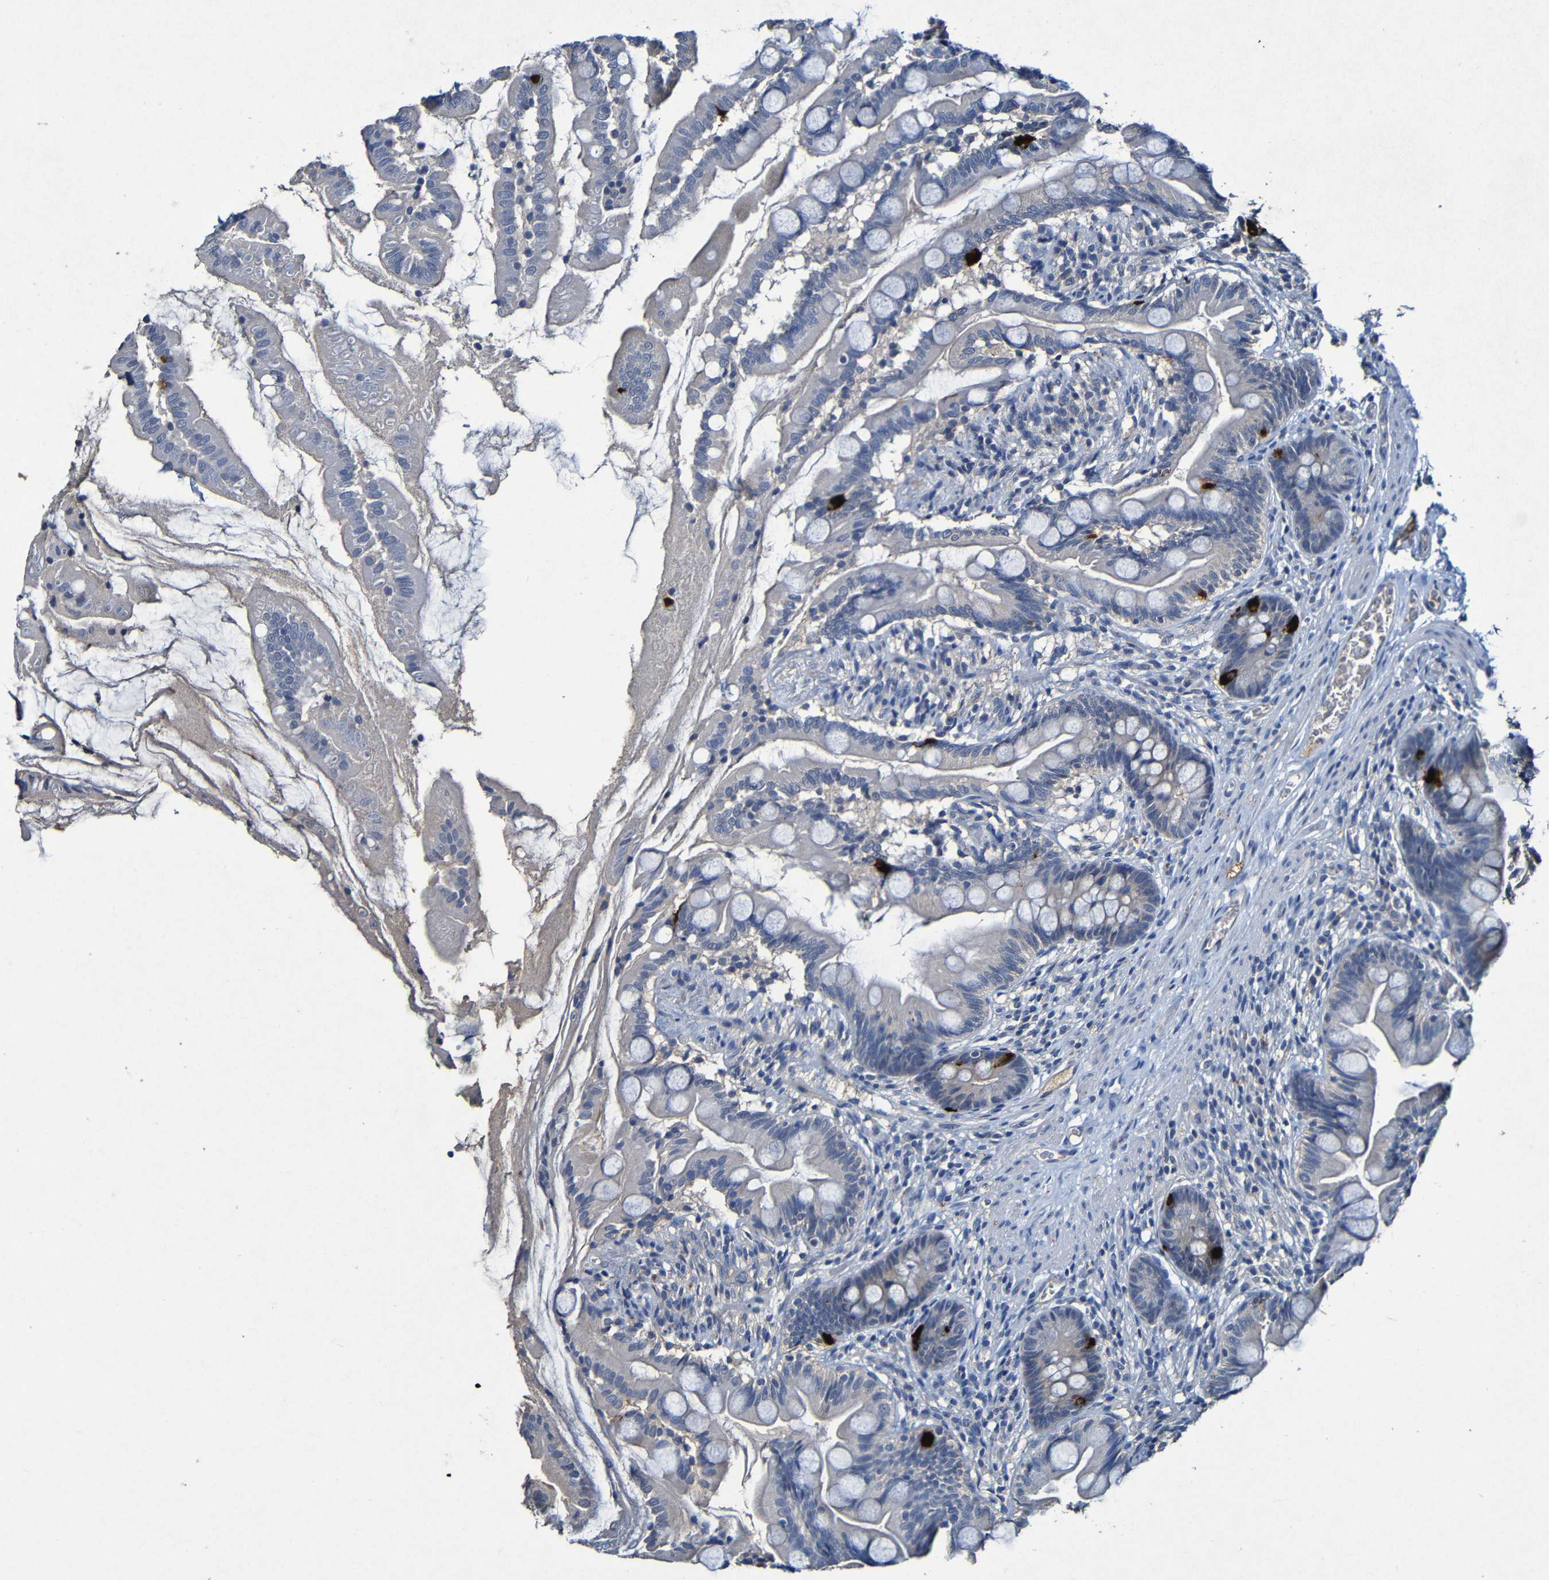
{"staining": {"intensity": "strong", "quantity": "<25%", "location": "cytoplasmic/membranous"}, "tissue": "small intestine", "cell_type": "Glandular cells", "image_type": "normal", "snomed": [{"axis": "morphology", "description": "Normal tissue, NOS"}, {"axis": "topography", "description": "Small intestine"}], "caption": "Immunohistochemistry (IHC) histopathology image of unremarkable small intestine: human small intestine stained using IHC reveals medium levels of strong protein expression localized specifically in the cytoplasmic/membranous of glandular cells, appearing as a cytoplasmic/membranous brown color.", "gene": "LRRC70", "patient": {"sex": "female", "age": 56}}